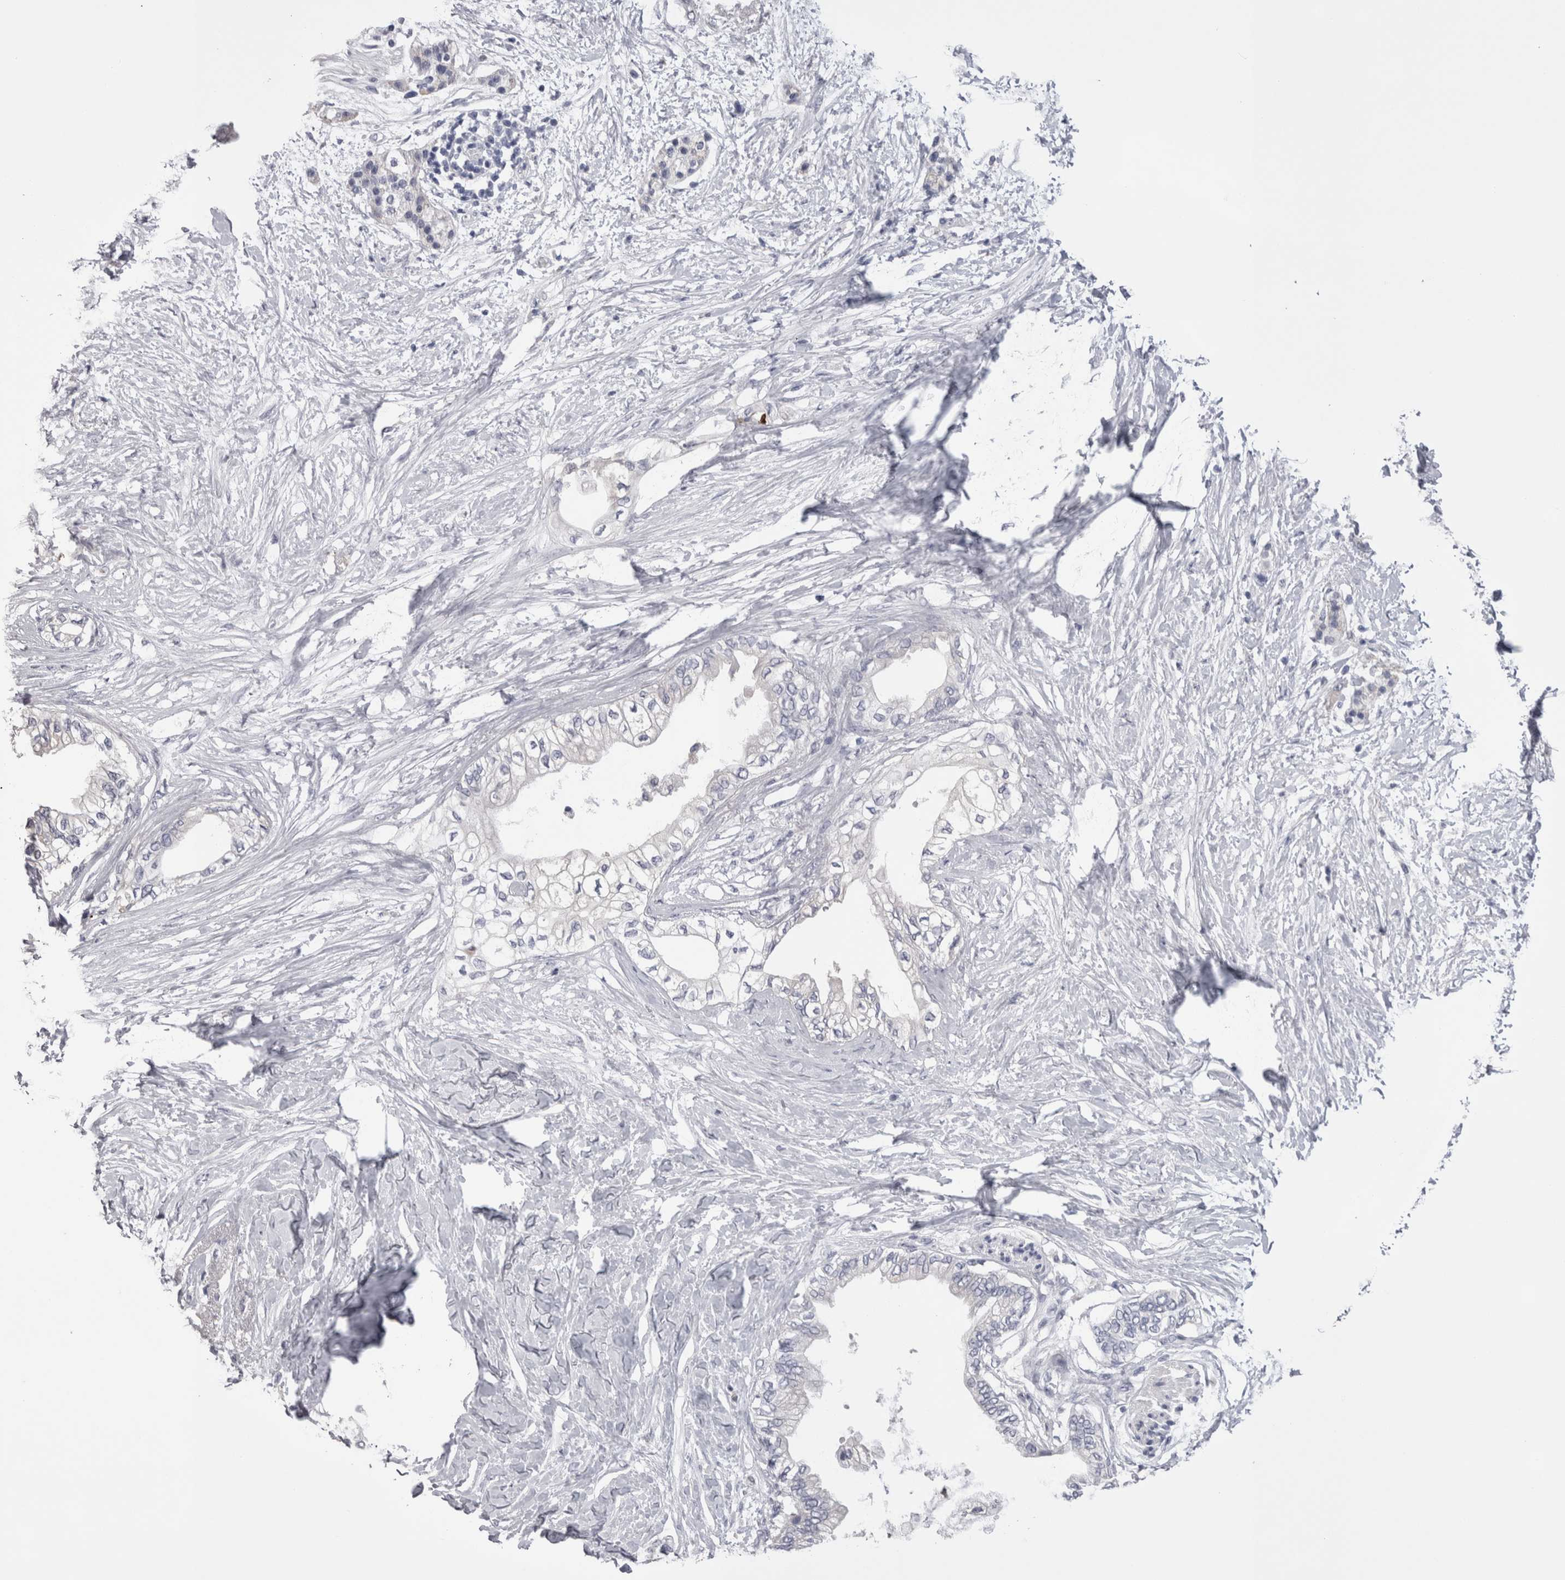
{"staining": {"intensity": "negative", "quantity": "none", "location": "none"}, "tissue": "pancreatic cancer", "cell_type": "Tumor cells", "image_type": "cancer", "snomed": [{"axis": "morphology", "description": "Normal tissue, NOS"}, {"axis": "morphology", "description": "Adenocarcinoma, NOS"}, {"axis": "topography", "description": "Pancreas"}, {"axis": "topography", "description": "Duodenum"}], "caption": "Human pancreatic adenocarcinoma stained for a protein using IHC displays no positivity in tumor cells.", "gene": "PWP2", "patient": {"sex": "female", "age": 60}}